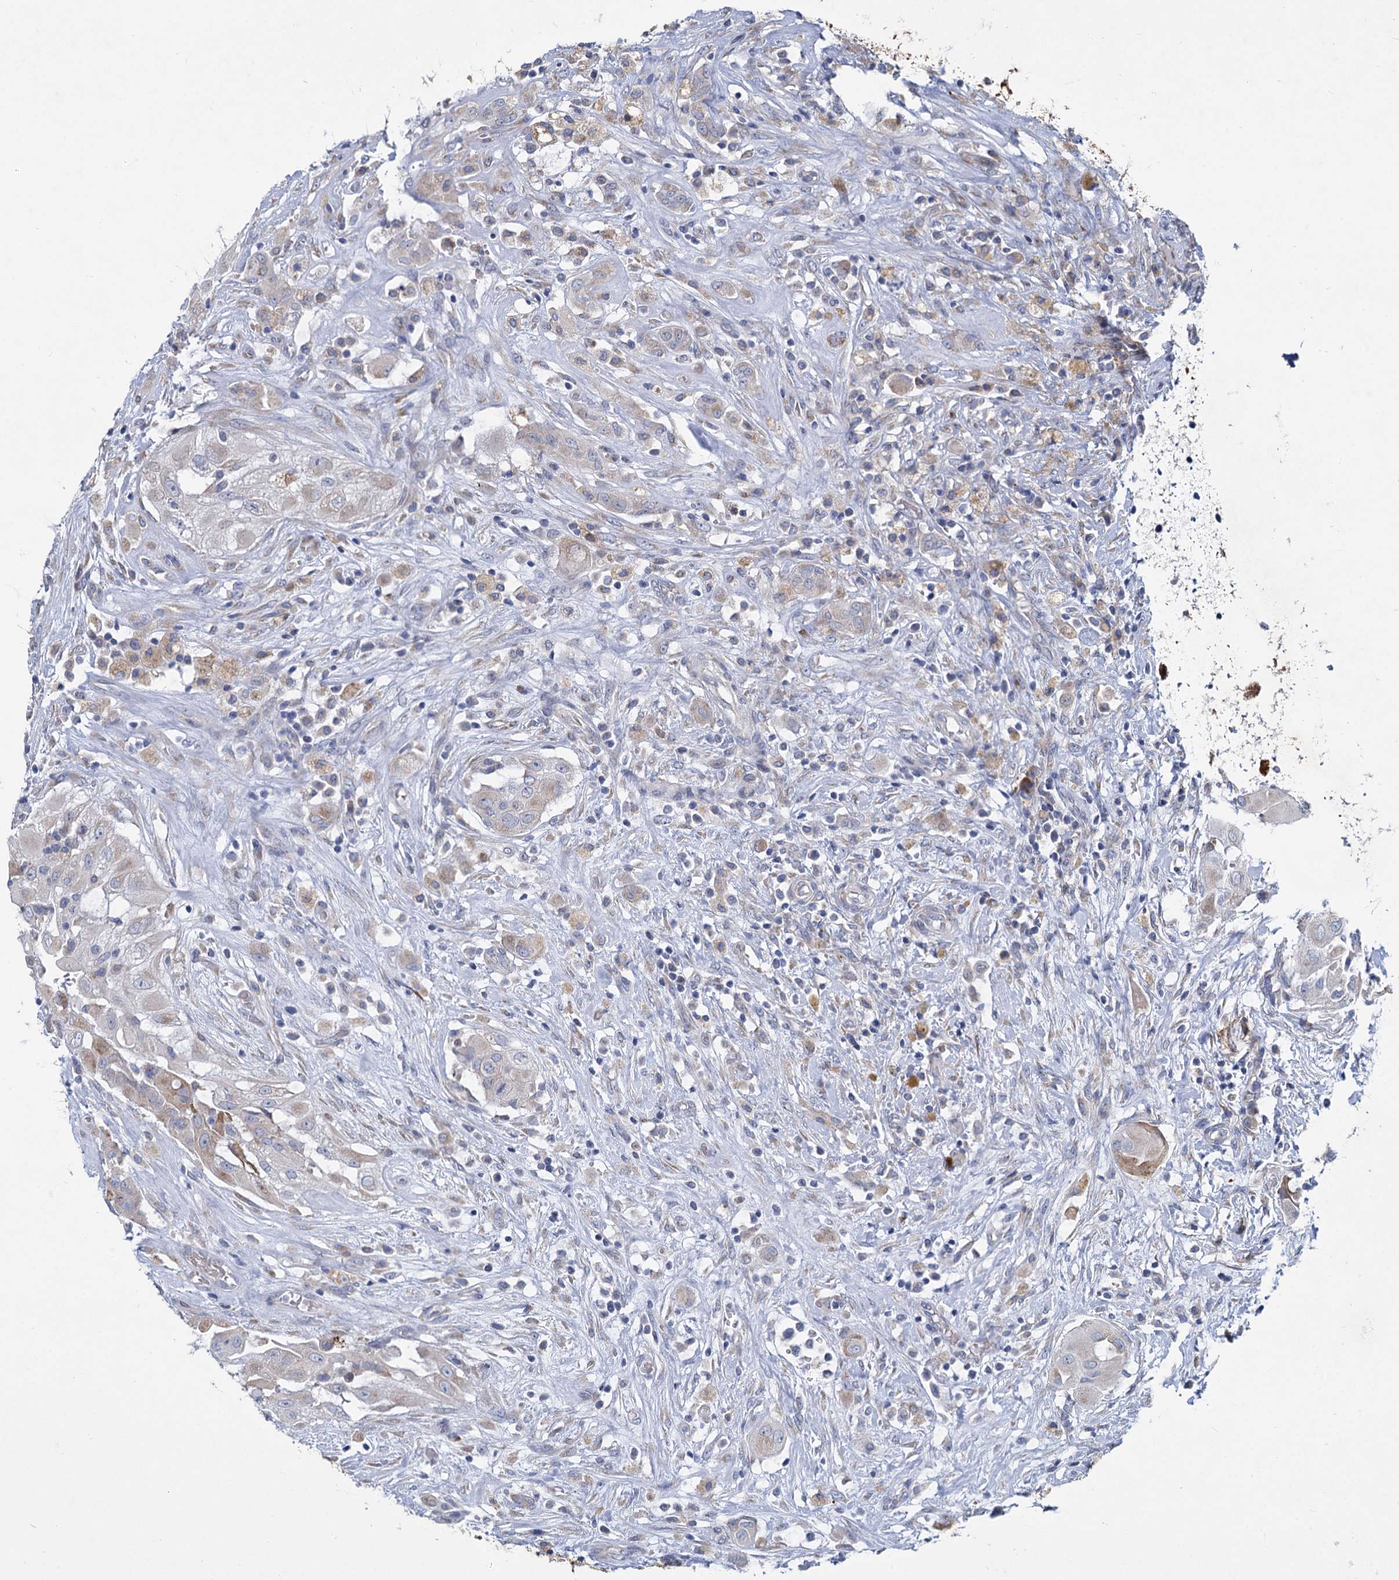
{"staining": {"intensity": "weak", "quantity": "<25%", "location": "cytoplasmic/membranous"}, "tissue": "thyroid cancer", "cell_type": "Tumor cells", "image_type": "cancer", "snomed": [{"axis": "morphology", "description": "Papillary adenocarcinoma, NOS"}, {"axis": "topography", "description": "Thyroid gland"}], "caption": "Human thyroid cancer (papillary adenocarcinoma) stained for a protein using immunohistochemistry displays no staining in tumor cells.", "gene": "PRSS35", "patient": {"sex": "female", "age": 59}}